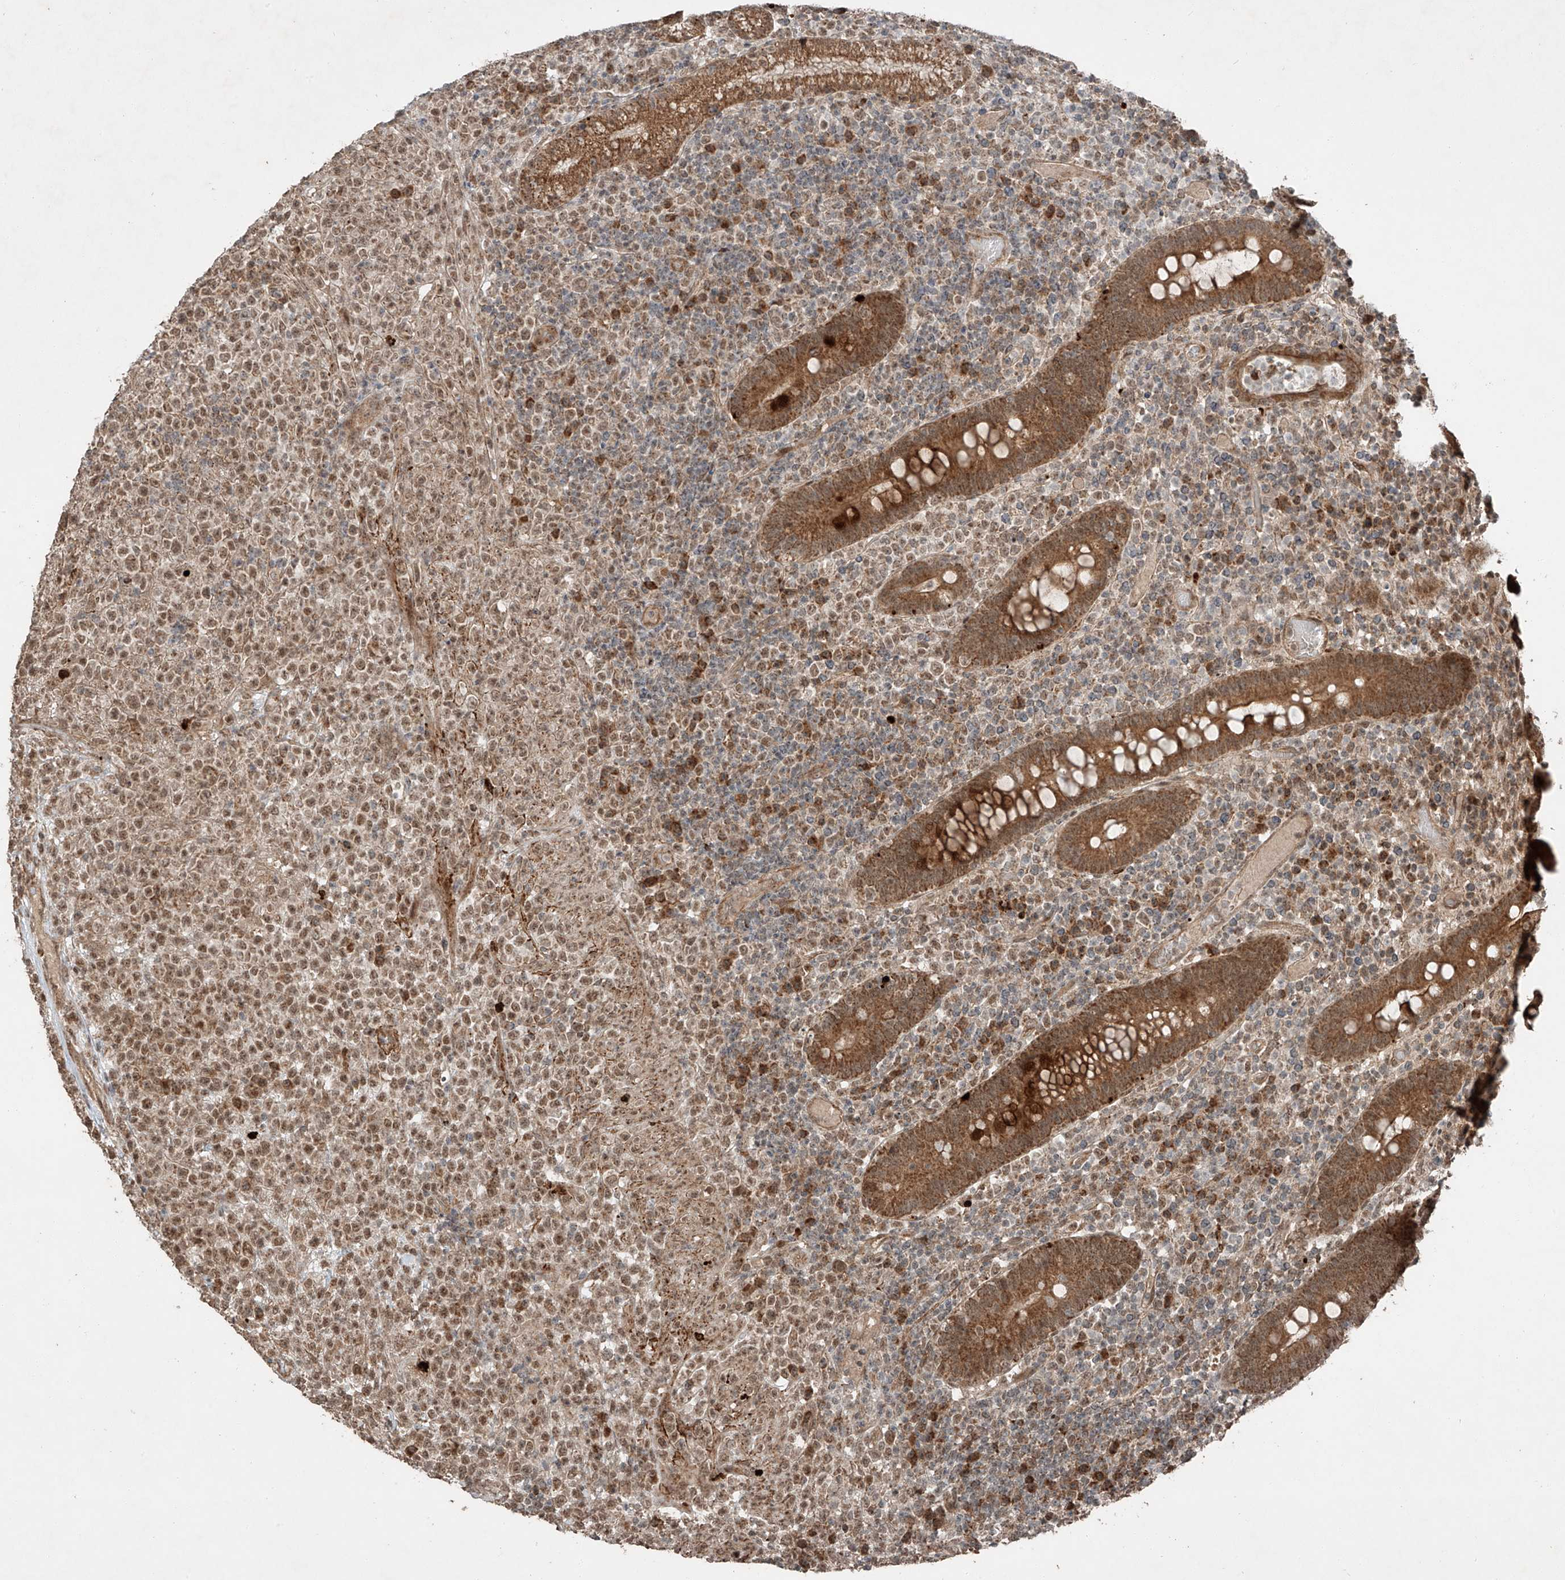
{"staining": {"intensity": "moderate", "quantity": ">75%", "location": "cytoplasmic/membranous,nuclear"}, "tissue": "lymphoma", "cell_type": "Tumor cells", "image_type": "cancer", "snomed": [{"axis": "morphology", "description": "Malignant lymphoma, non-Hodgkin's type, High grade"}, {"axis": "topography", "description": "Colon"}], "caption": "Lymphoma tissue reveals moderate cytoplasmic/membranous and nuclear expression in about >75% of tumor cells (brown staining indicates protein expression, while blue staining denotes nuclei).", "gene": "ZNF620", "patient": {"sex": "female", "age": 53}}